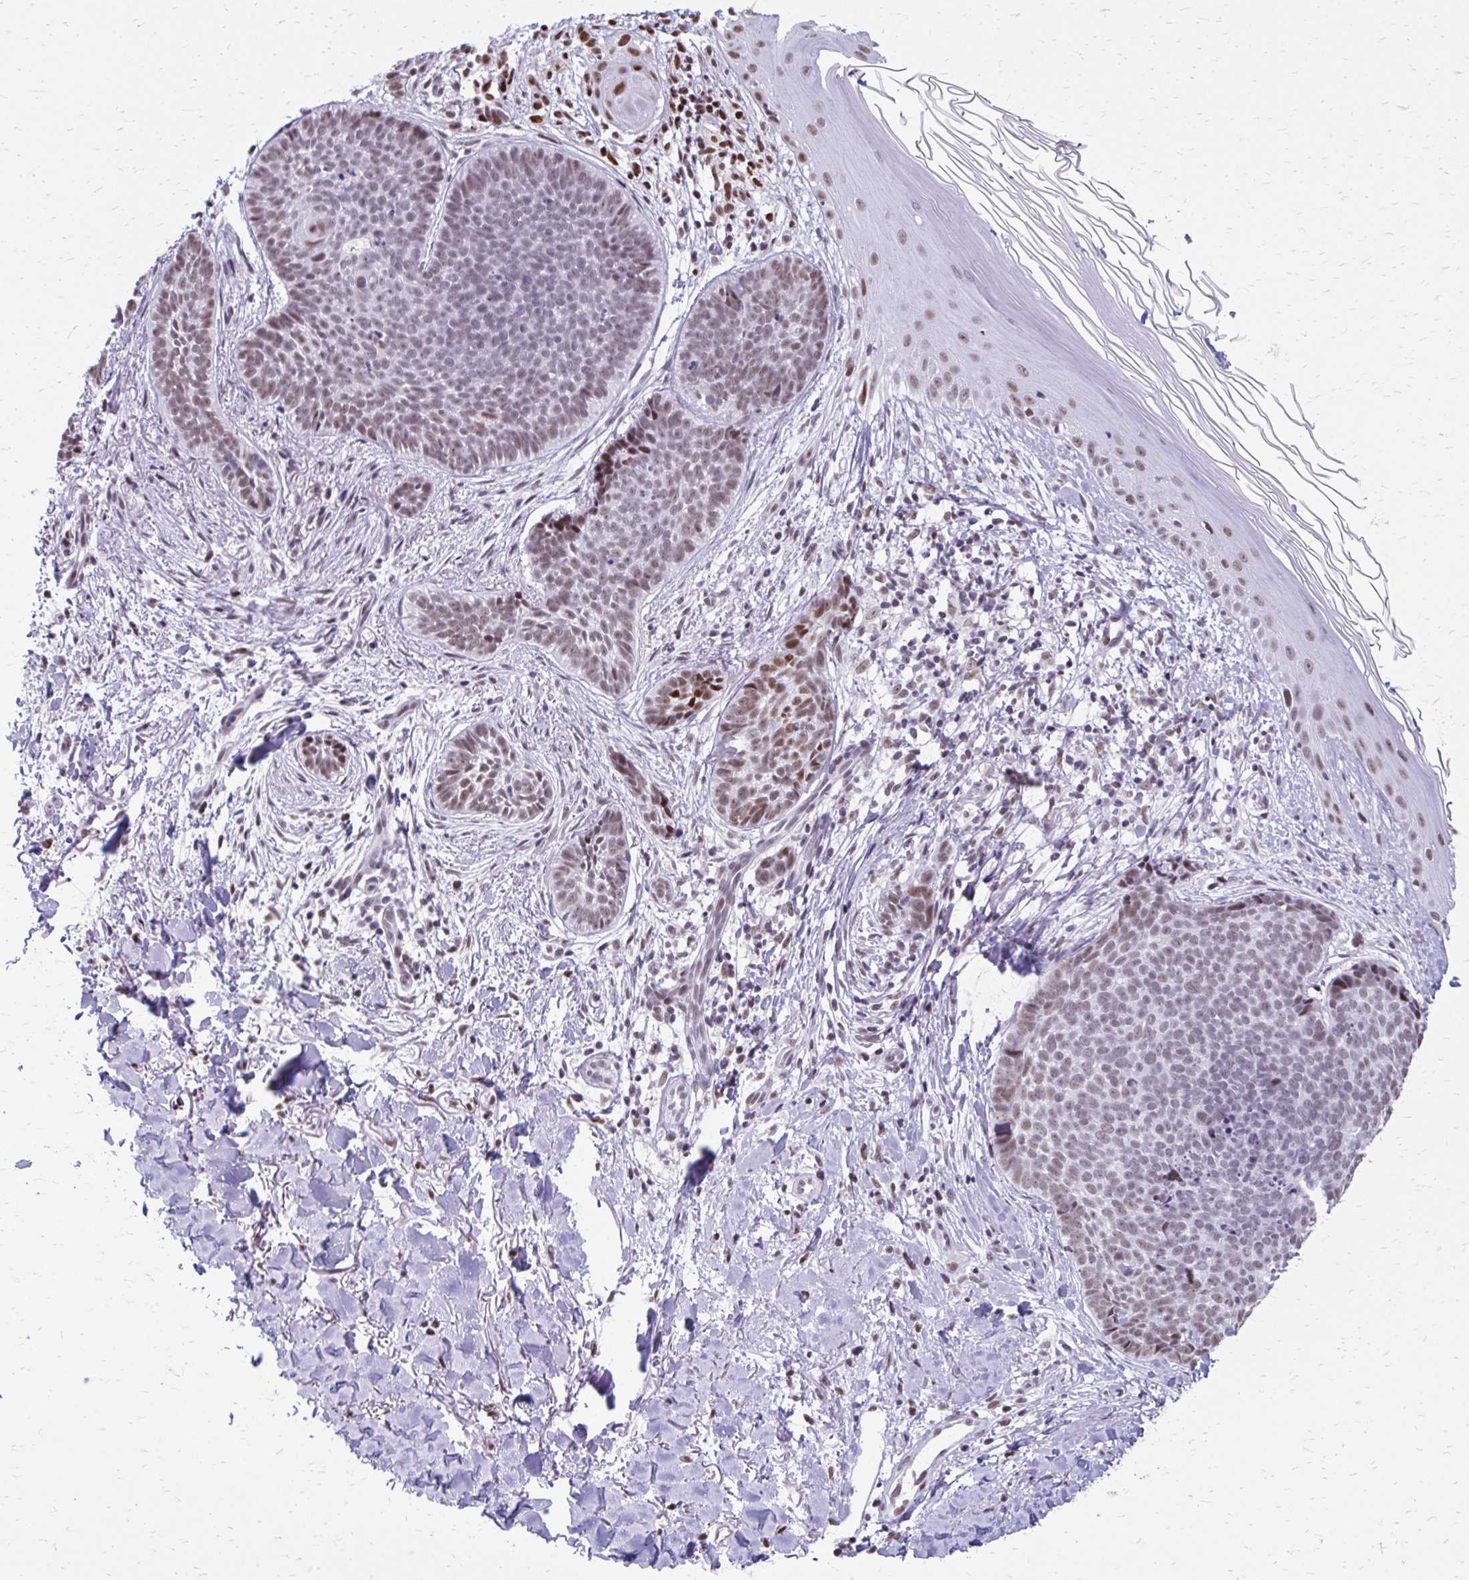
{"staining": {"intensity": "weak", "quantity": "25%-75%", "location": "nuclear"}, "tissue": "skin cancer", "cell_type": "Tumor cells", "image_type": "cancer", "snomed": [{"axis": "morphology", "description": "Basal cell carcinoma"}, {"axis": "topography", "description": "Skin"}, {"axis": "topography", "description": "Skin of back"}], "caption": "A histopathology image showing weak nuclear expression in about 25%-75% of tumor cells in skin cancer, as visualized by brown immunohistochemical staining.", "gene": "SS18", "patient": {"sex": "male", "age": 81}}